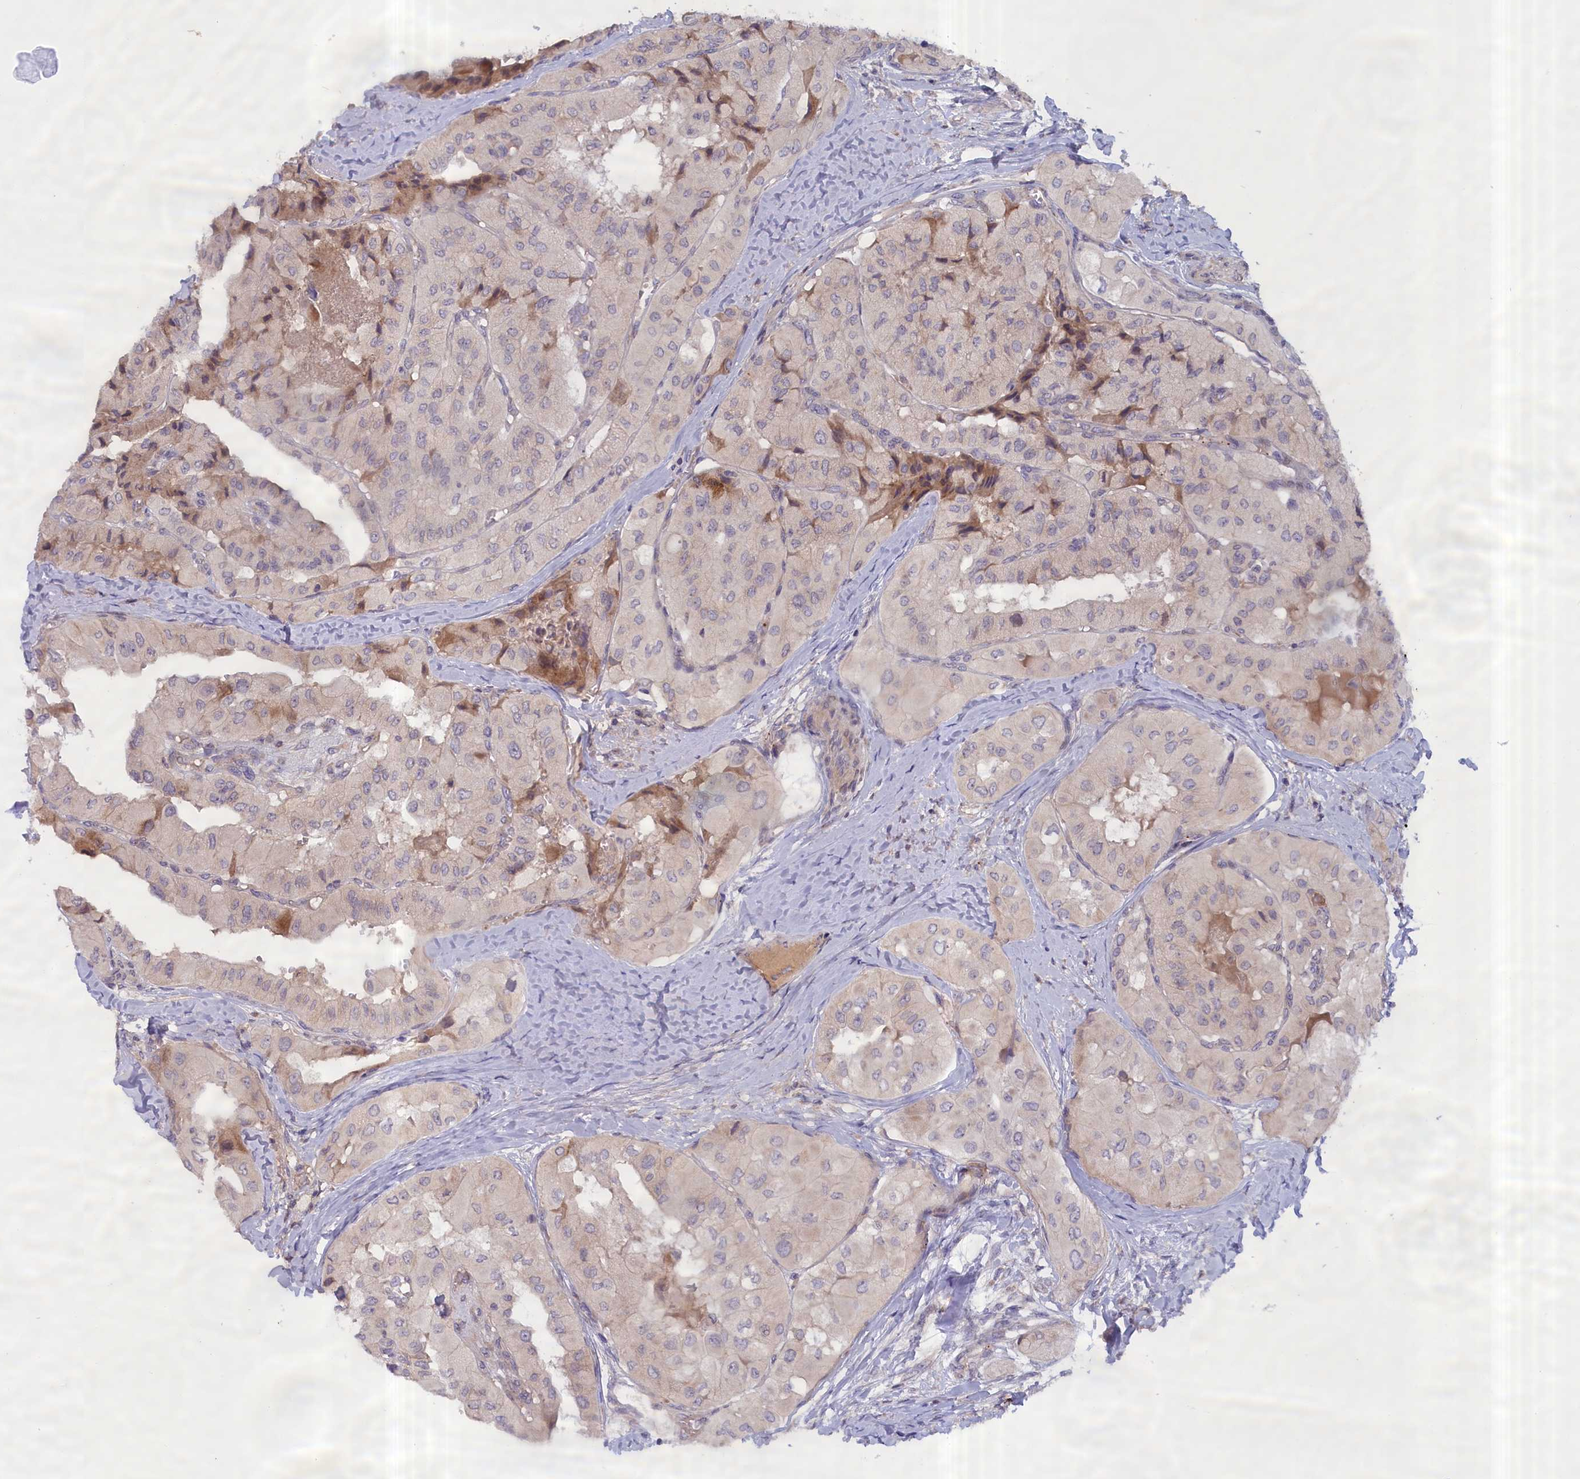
{"staining": {"intensity": "negative", "quantity": "none", "location": "none"}, "tissue": "thyroid cancer", "cell_type": "Tumor cells", "image_type": "cancer", "snomed": [{"axis": "morphology", "description": "Normal tissue, NOS"}, {"axis": "morphology", "description": "Papillary adenocarcinoma, NOS"}, {"axis": "topography", "description": "Thyroid gland"}], "caption": "IHC of papillary adenocarcinoma (thyroid) shows no staining in tumor cells. Brightfield microscopy of immunohistochemistry stained with DAB (3,3'-diaminobenzidine) (brown) and hematoxylin (blue), captured at high magnification.", "gene": "IGFALS", "patient": {"sex": "female", "age": 59}}